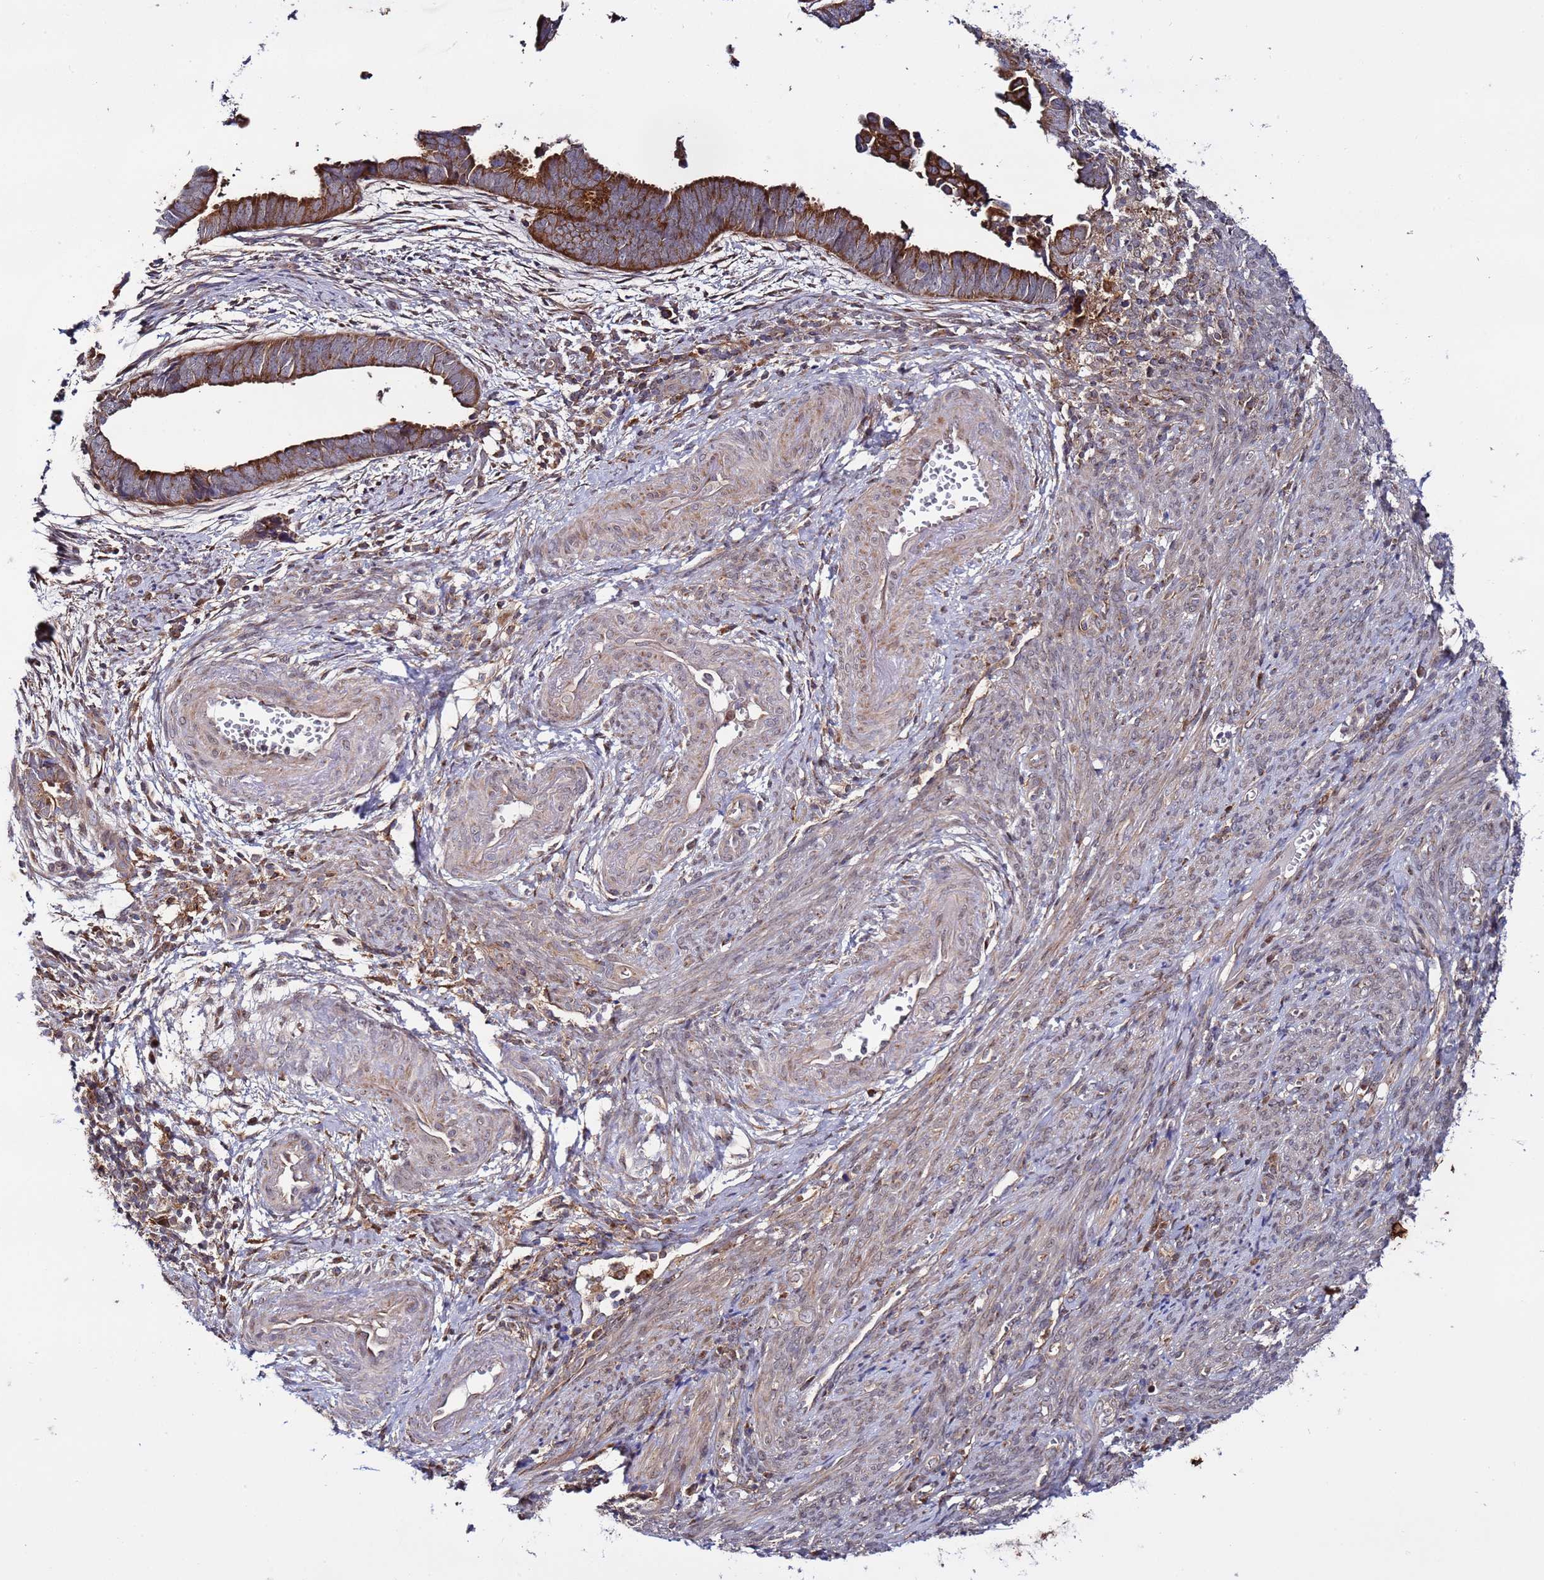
{"staining": {"intensity": "moderate", "quantity": ">75%", "location": "cytoplasmic/membranous"}, "tissue": "endometrial cancer", "cell_type": "Tumor cells", "image_type": "cancer", "snomed": [{"axis": "morphology", "description": "Adenocarcinoma, NOS"}, {"axis": "topography", "description": "Endometrium"}], "caption": "The image exhibits immunohistochemical staining of endometrial adenocarcinoma. There is moderate cytoplasmic/membranous positivity is appreciated in approximately >75% of tumor cells.", "gene": "TMEM176B", "patient": {"sex": "female", "age": 75}}